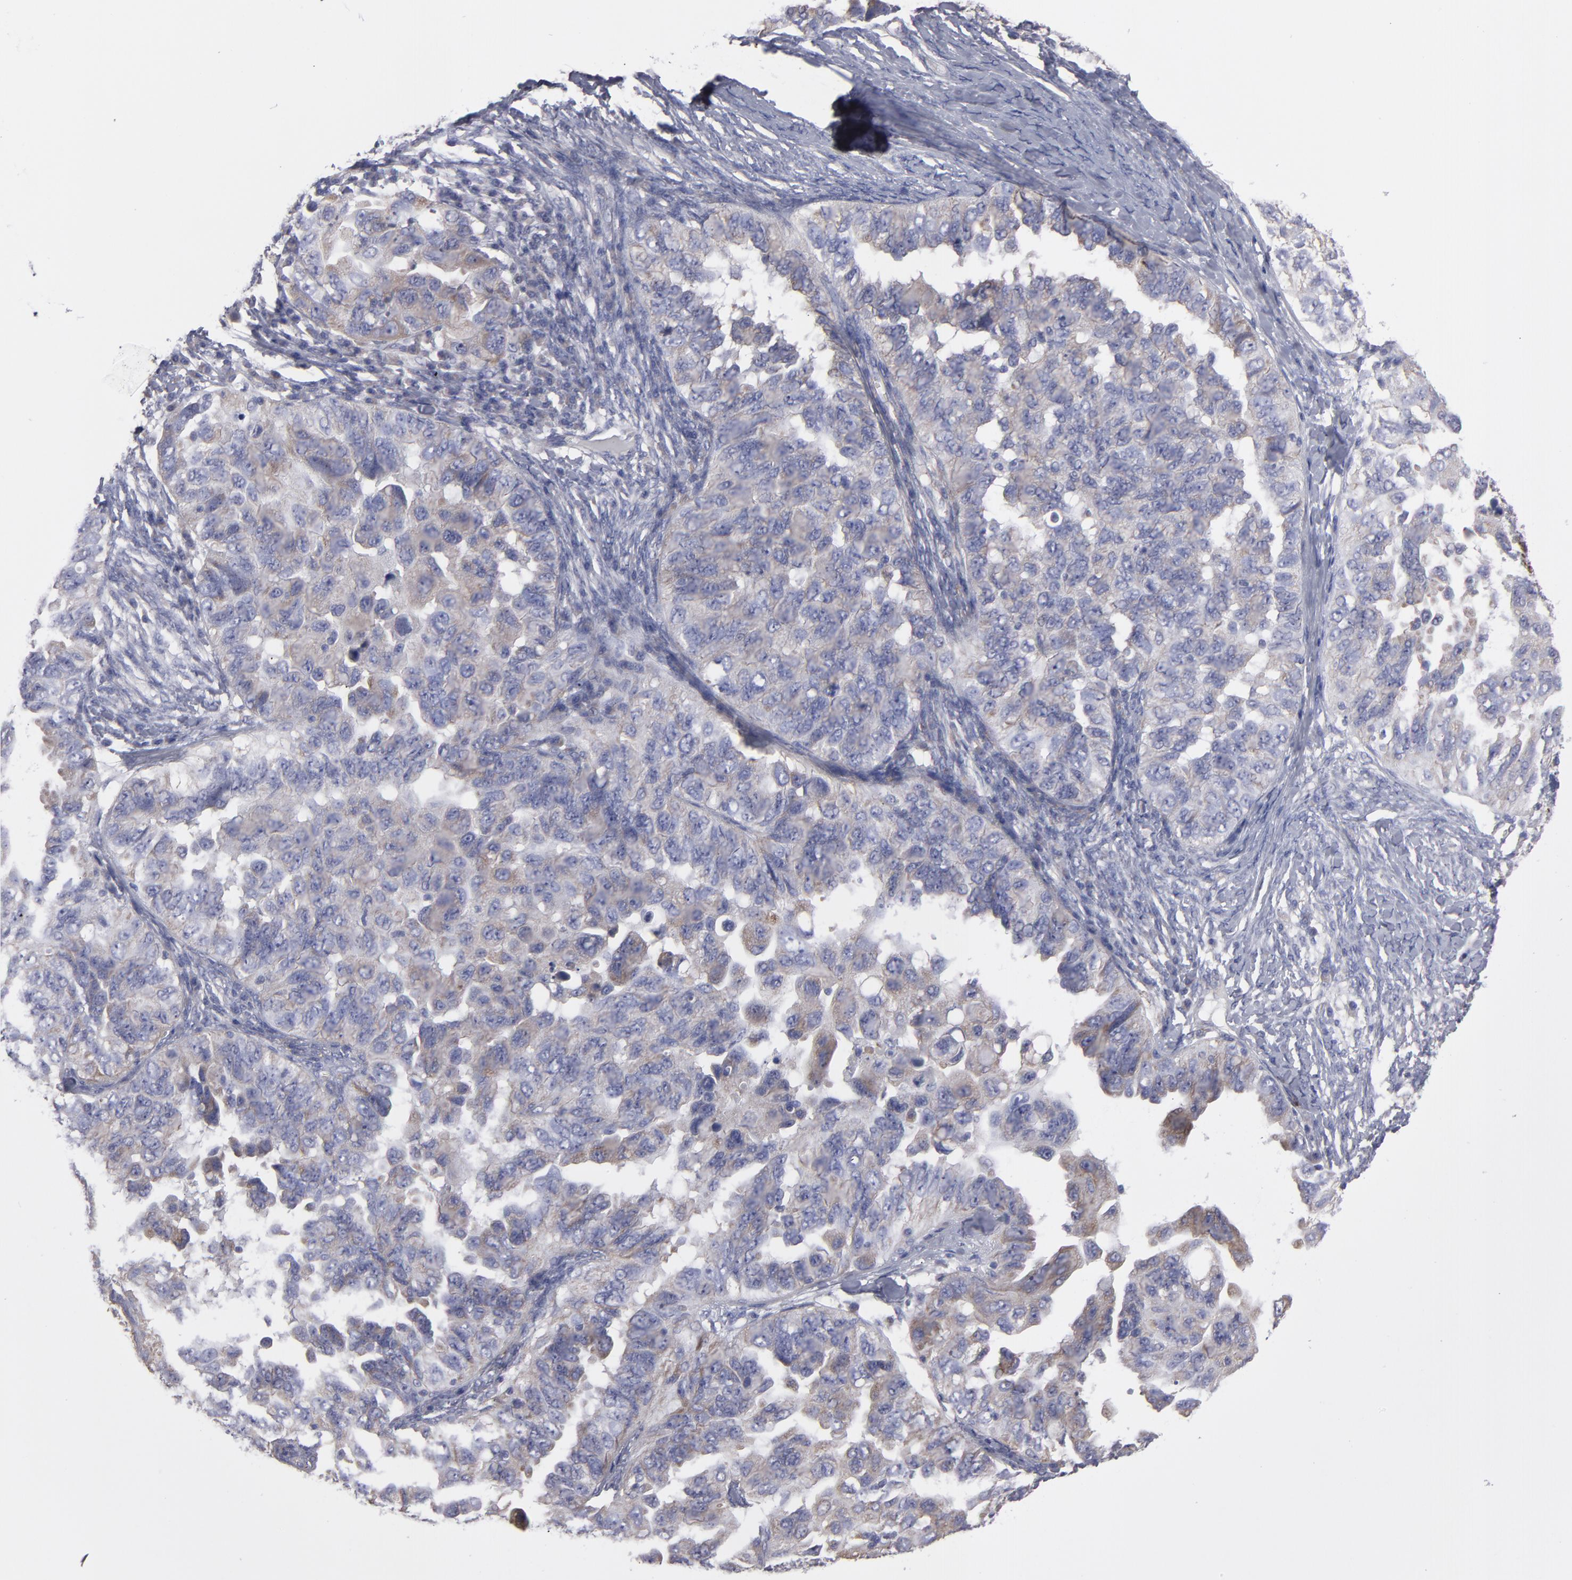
{"staining": {"intensity": "weak", "quantity": ">75%", "location": "cytoplasmic/membranous"}, "tissue": "ovarian cancer", "cell_type": "Tumor cells", "image_type": "cancer", "snomed": [{"axis": "morphology", "description": "Cystadenocarcinoma, serous, NOS"}, {"axis": "topography", "description": "Ovary"}], "caption": "The micrograph displays staining of serous cystadenocarcinoma (ovarian), revealing weak cytoplasmic/membranous protein staining (brown color) within tumor cells.", "gene": "SLMAP", "patient": {"sex": "female", "age": 82}}